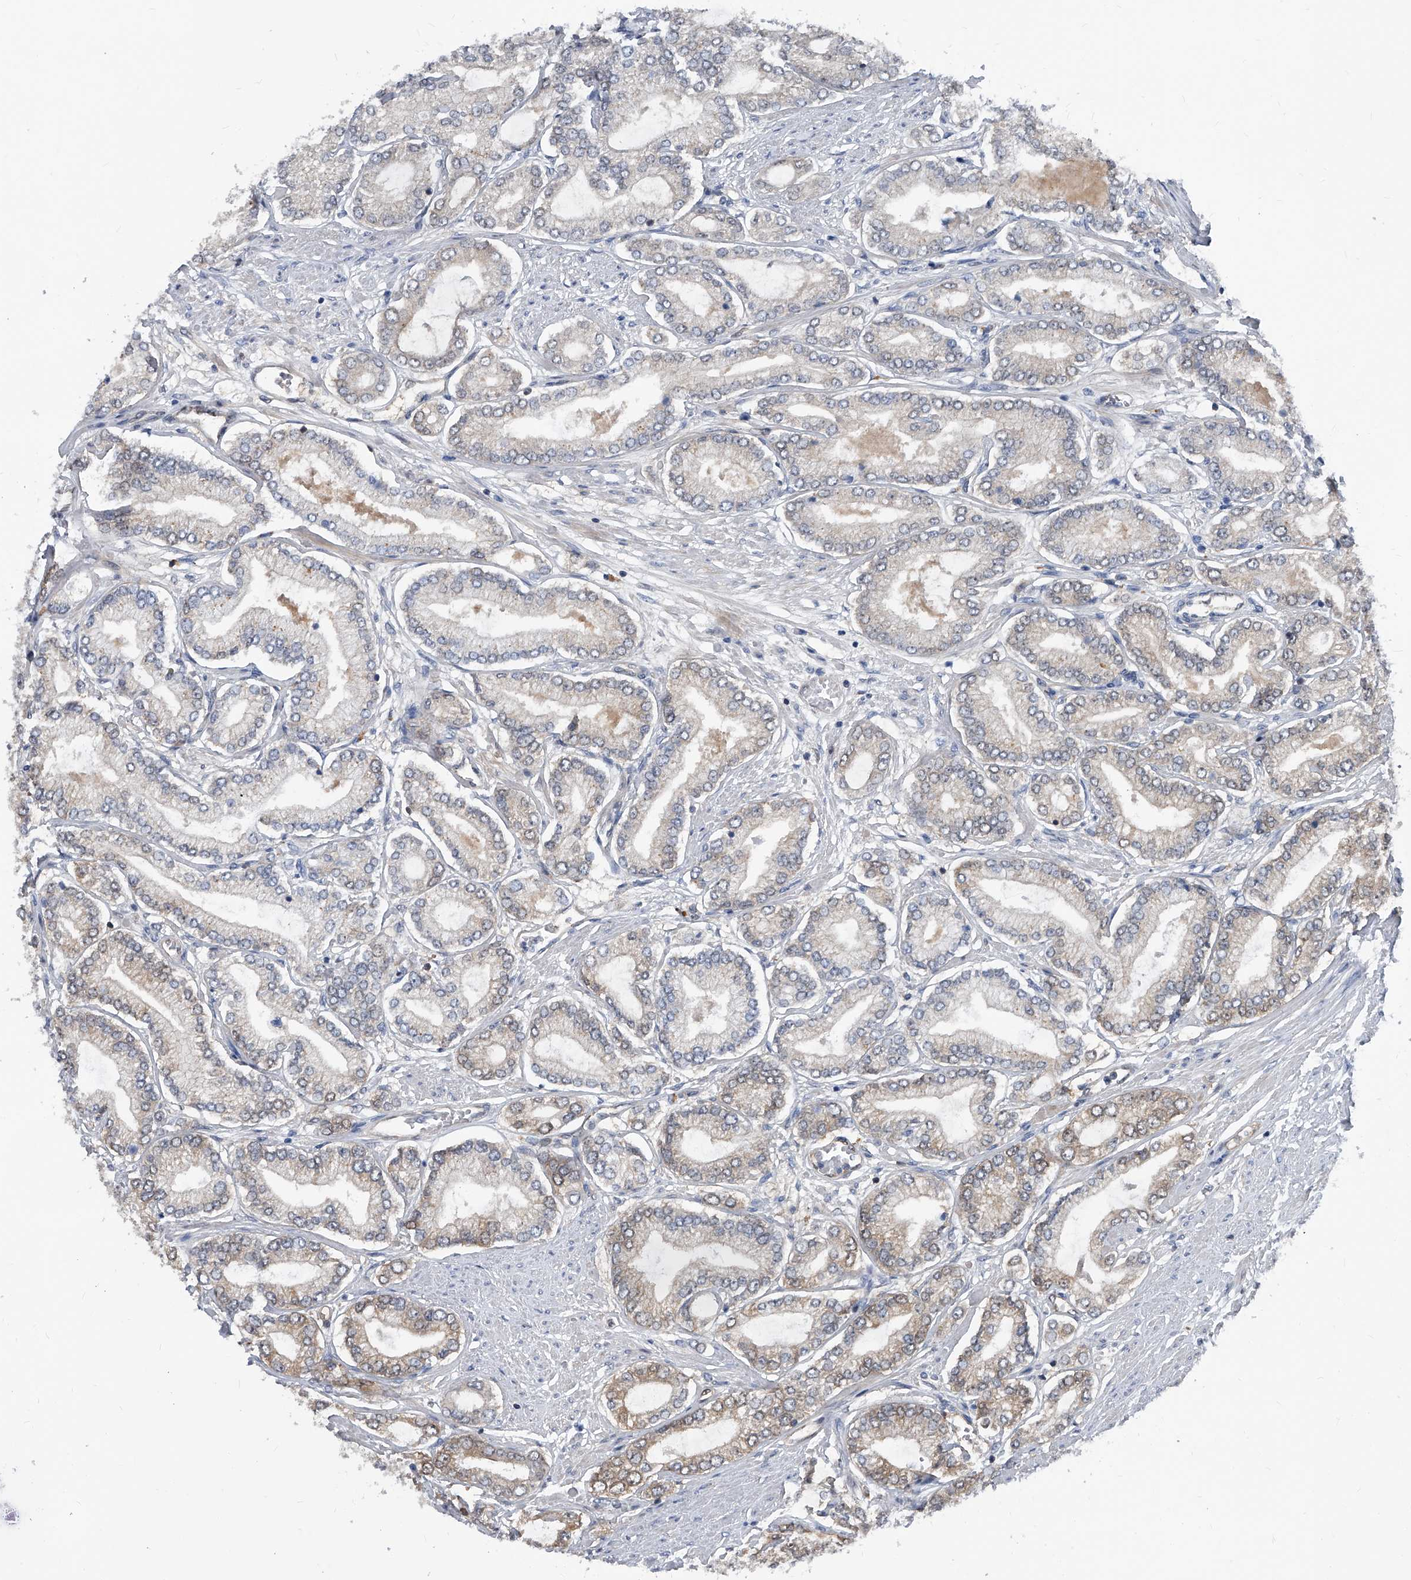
{"staining": {"intensity": "negative", "quantity": "none", "location": "none"}, "tissue": "prostate cancer", "cell_type": "Tumor cells", "image_type": "cancer", "snomed": [{"axis": "morphology", "description": "Adenocarcinoma, Low grade"}, {"axis": "topography", "description": "Prostate"}], "caption": "High power microscopy histopathology image of an immunohistochemistry (IHC) histopathology image of prostate cancer (adenocarcinoma (low-grade)), revealing no significant positivity in tumor cells. The staining was performed using DAB to visualize the protein expression in brown, while the nuclei were stained in blue with hematoxylin (Magnification: 20x).", "gene": "MAP2K6", "patient": {"sex": "male", "age": 63}}